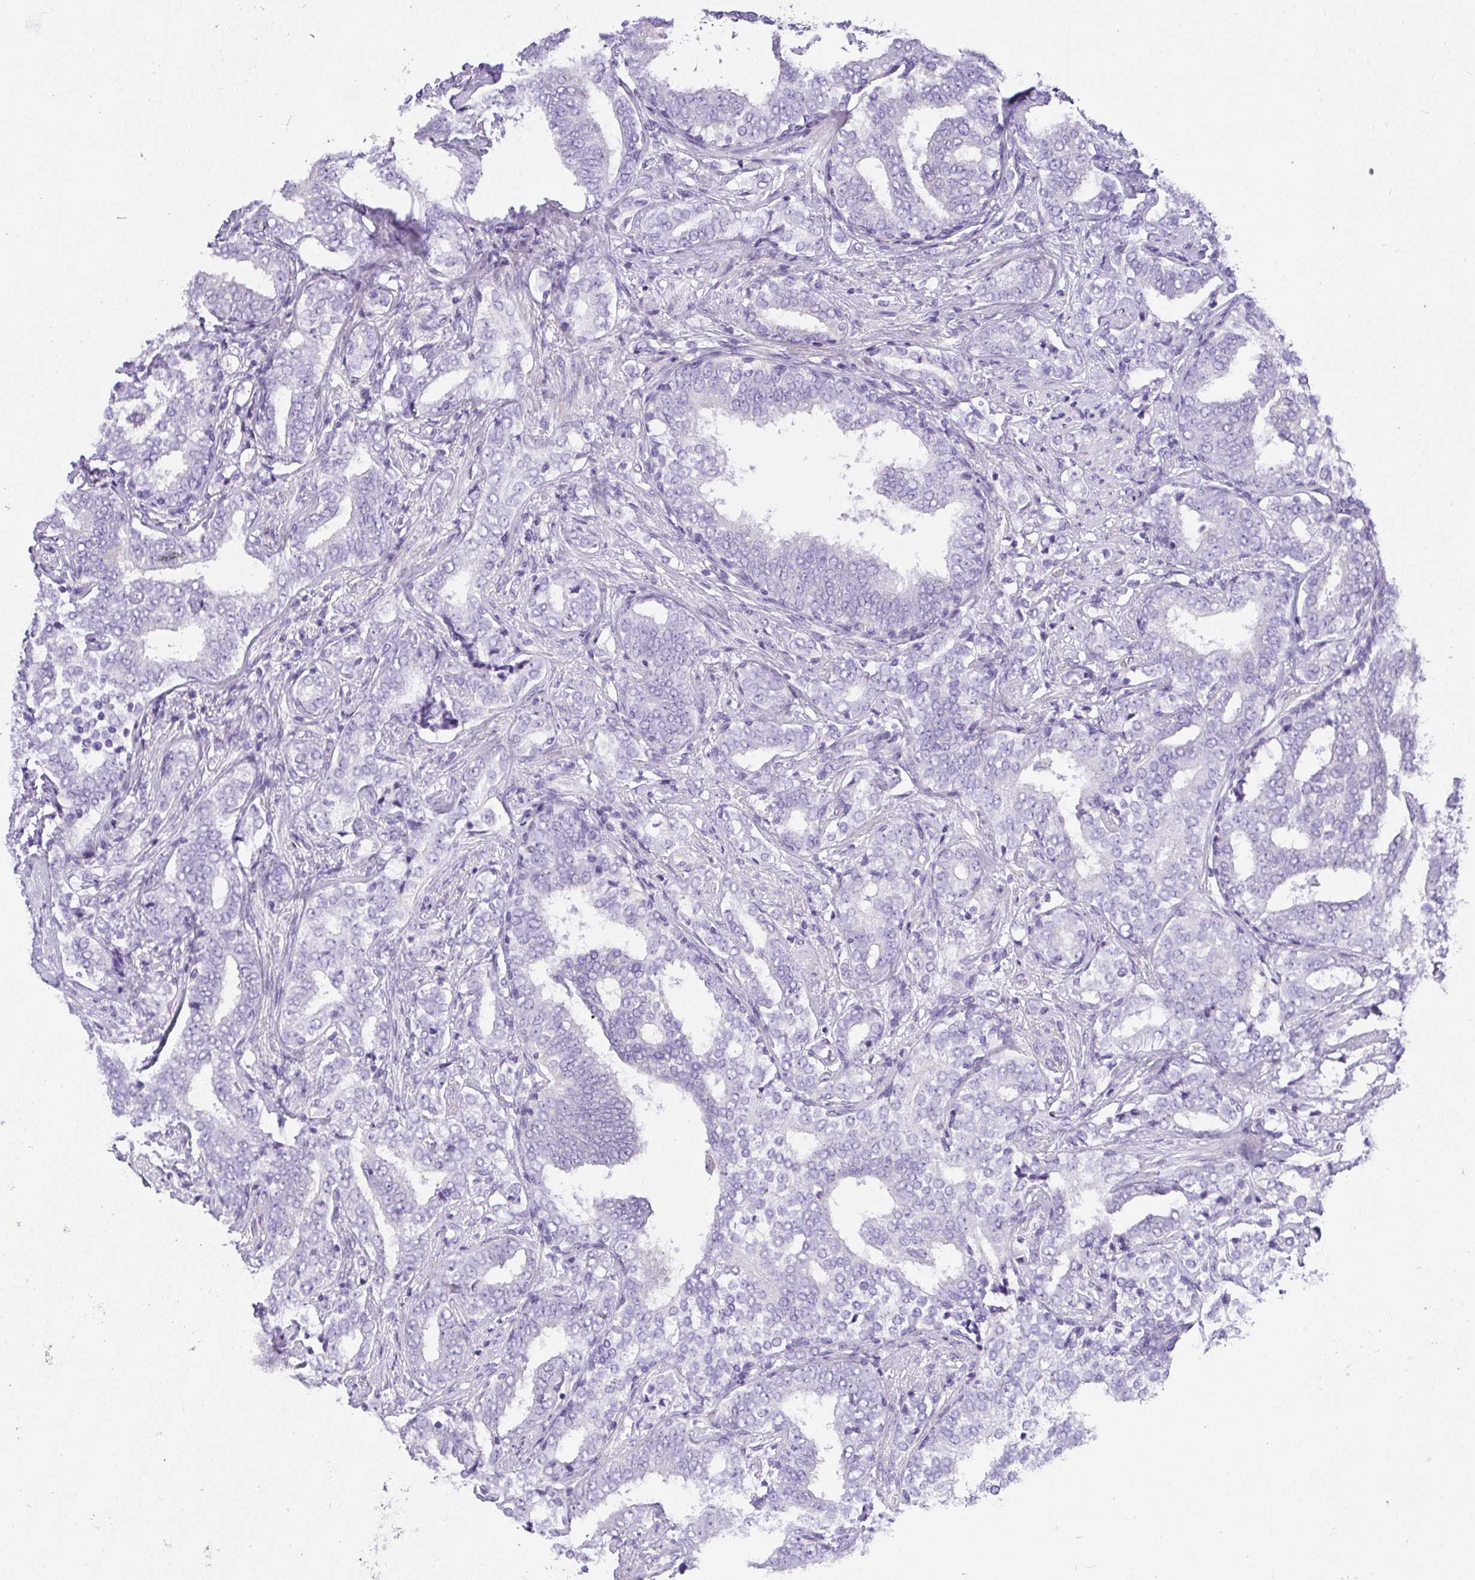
{"staining": {"intensity": "negative", "quantity": "none", "location": "none"}, "tissue": "prostate cancer", "cell_type": "Tumor cells", "image_type": "cancer", "snomed": [{"axis": "morphology", "description": "Adenocarcinoma, High grade"}, {"axis": "topography", "description": "Prostate"}], "caption": "Immunohistochemistry (IHC) micrograph of neoplastic tissue: human prostate adenocarcinoma (high-grade) stained with DAB shows no significant protein staining in tumor cells. (Brightfield microscopy of DAB IHC at high magnification).", "gene": "PLPPR3", "patient": {"sex": "male", "age": 72}}